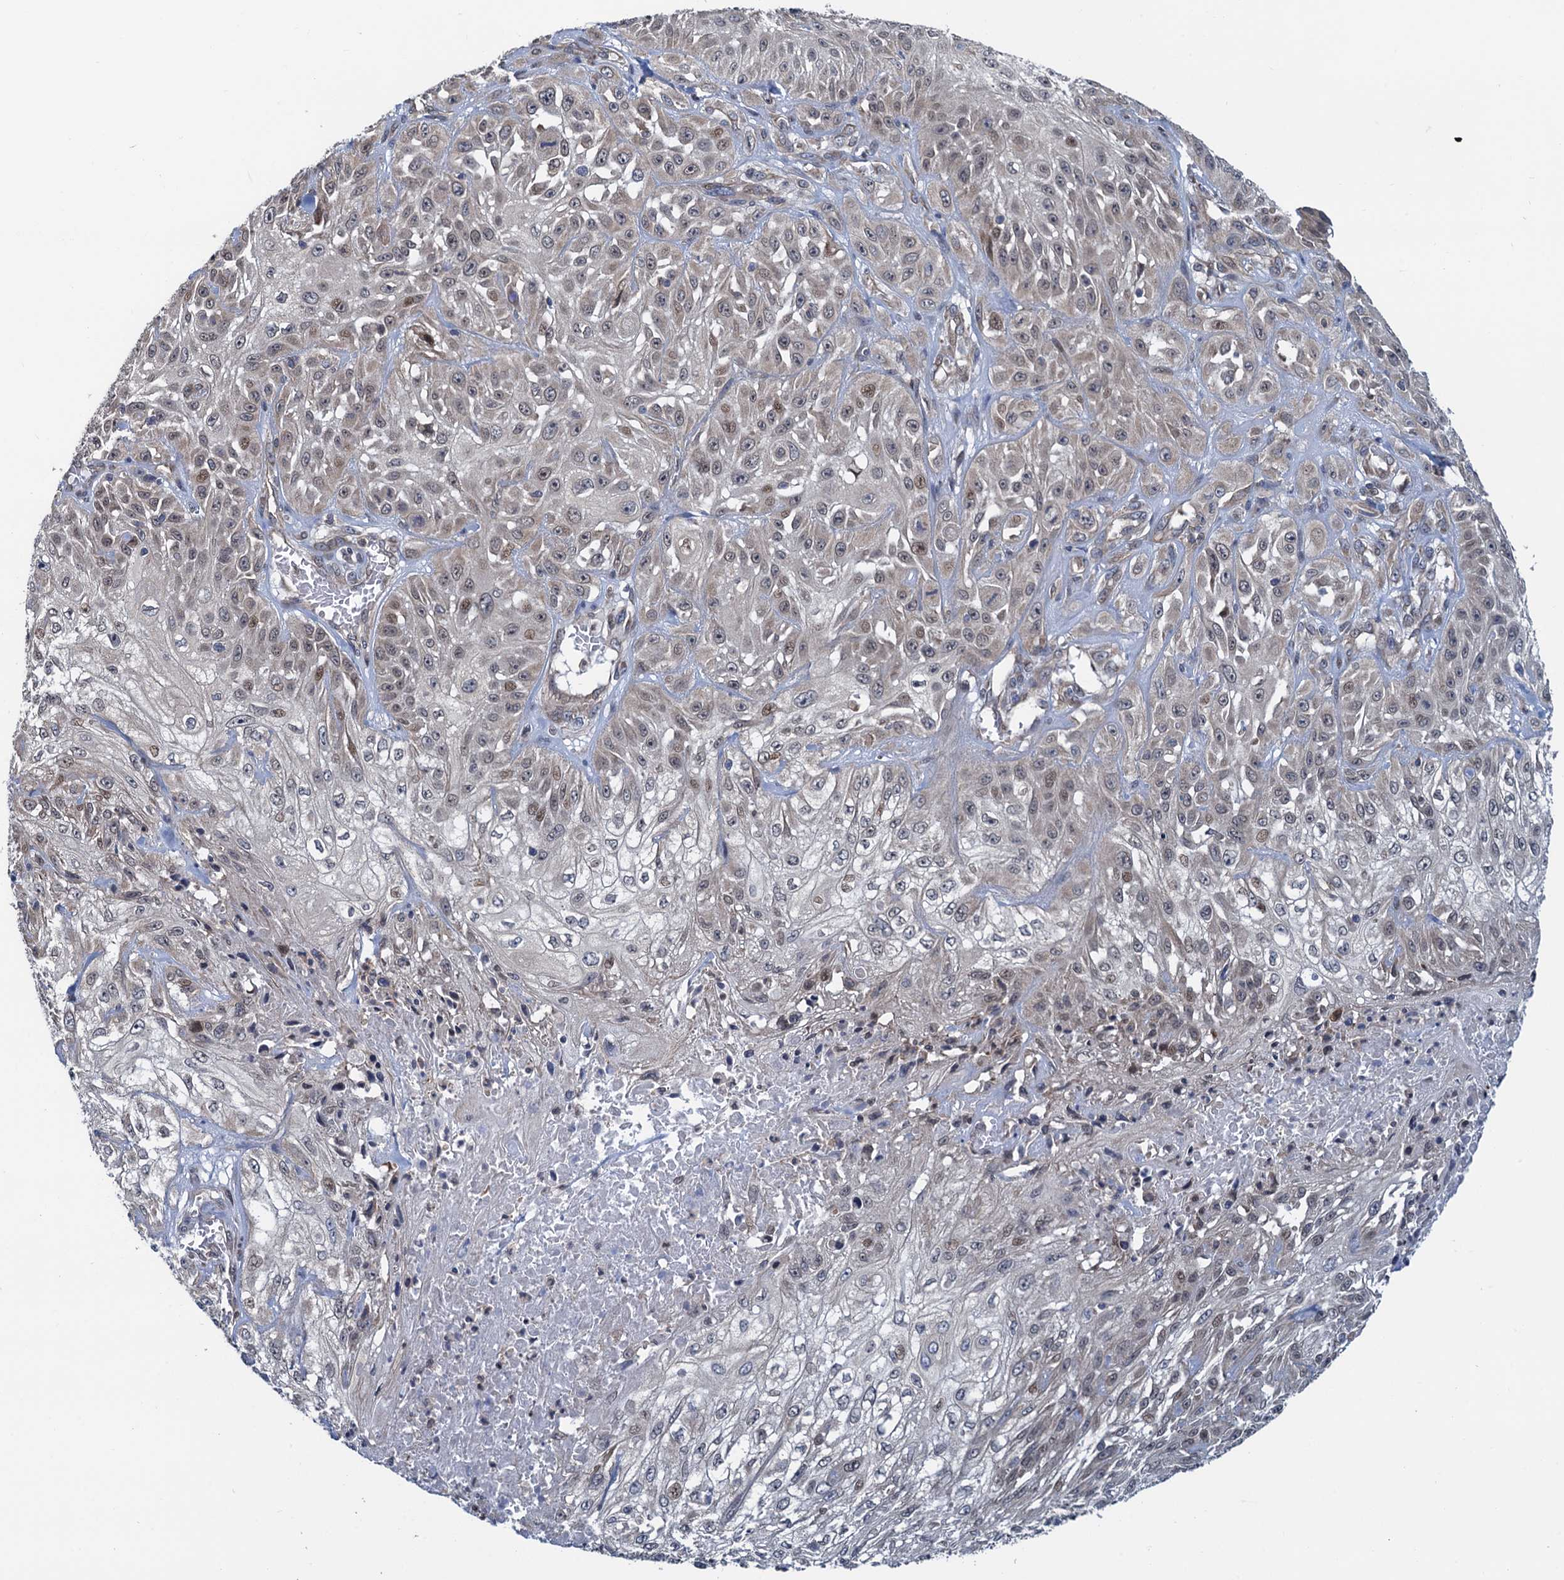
{"staining": {"intensity": "weak", "quantity": "<25%", "location": "nuclear"}, "tissue": "skin cancer", "cell_type": "Tumor cells", "image_type": "cancer", "snomed": [{"axis": "morphology", "description": "Squamous cell carcinoma, NOS"}, {"axis": "morphology", "description": "Squamous cell carcinoma, metastatic, NOS"}, {"axis": "topography", "description": "Skin"}, {"axis": "topography", "description": "Lymph node"}], "caption": "Immunohistochemistry photomicrograph of neoplastic tissue: human metastatic squamous cell carcinoma (skin) stained with DAB reveals no significant protein expression in tumor cells.", "gene": "RNF125", "patient": {"sex": "male", "age": 75}}